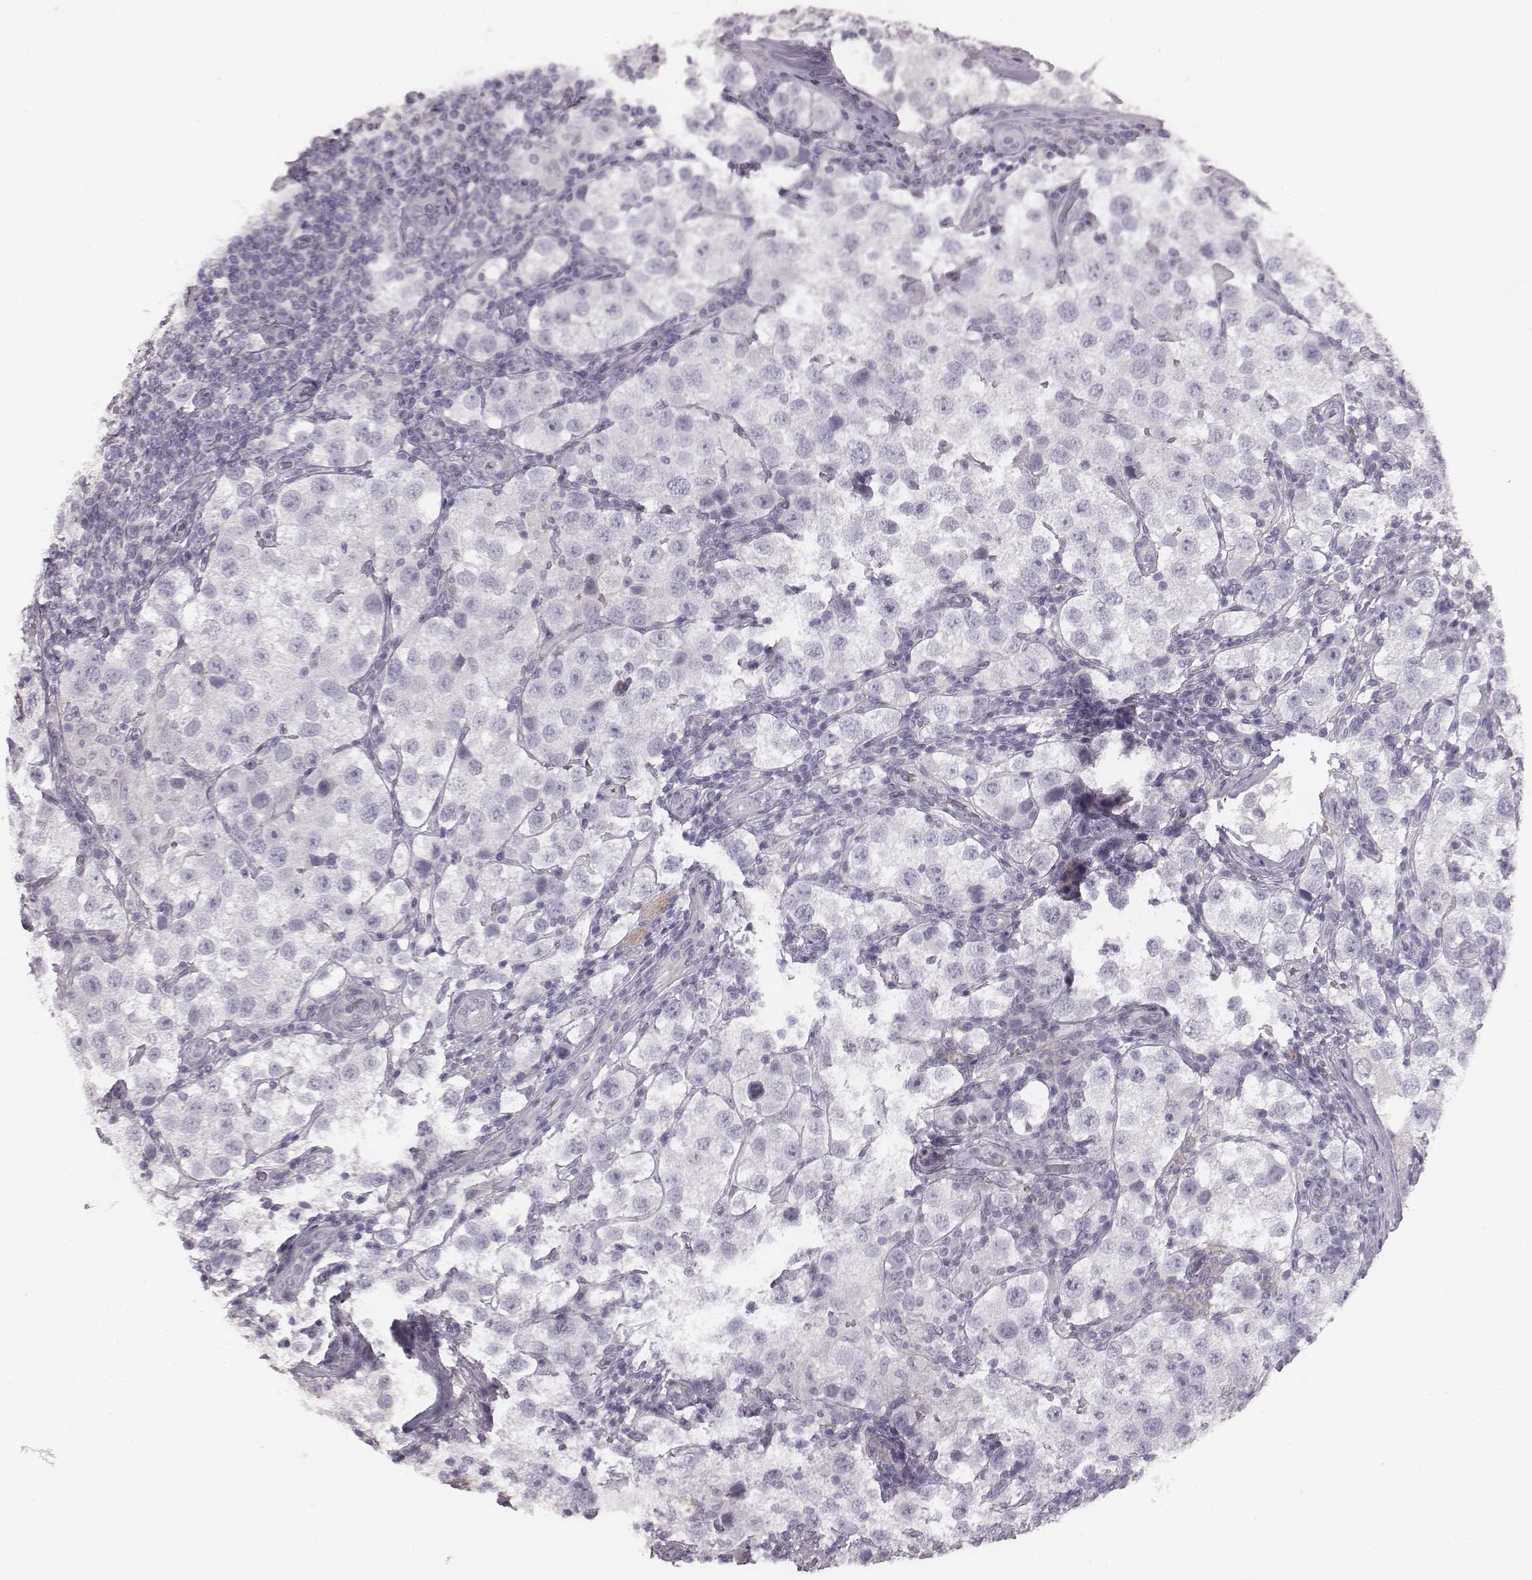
{"staining": {"intensity": "negative", "quantity": "none", "location": "none"}, "tissue": "testis cancer", "cell_type": "Tumor cells", "image_type": "cancer", "snomed": [{"axis": "morphology", "description": "Seminoma, NOS"}, {"axis": "topography", "description": "Testis"}], "caption": "Histopathology image shows no significant protein positivity in tumor cells of testis cancer. (Brightfield microscopy of DAB (3,3'-diaminobenzidine) IHC at high magnification).", "gene": "PDE8B", "patient": {"sex": "male", "age": 37}}